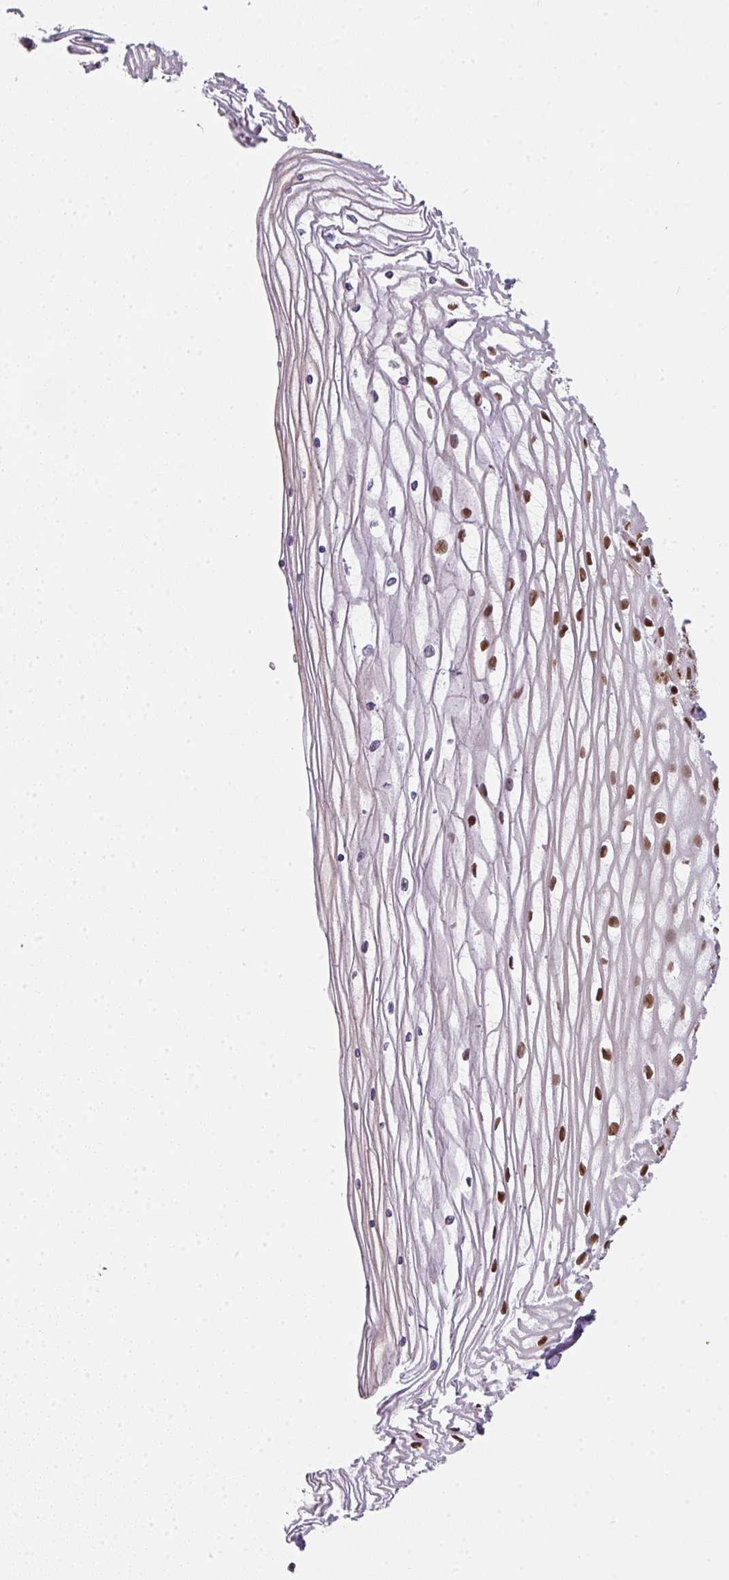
{"staining": {"intensity": "strong", "quantity": ">75%", "location": "nuclear"}, "tissue": "cervix", "cell_type": "Glandular cells", "image_type": "normal", "snomed": [{"axis": "morphology", "description": "Normal tissue, NOS"}, {"axis": "topography", "description": "Cervix"}], "caption": "A brown stain highlights strong nuclear positivity of a protein in glandular cells of unremarkable cervix. (Brightfield microscopy of DAB IHC at high magnification).", "gene": "PLK1", "patient": {"sex": "female", "age": 47}}